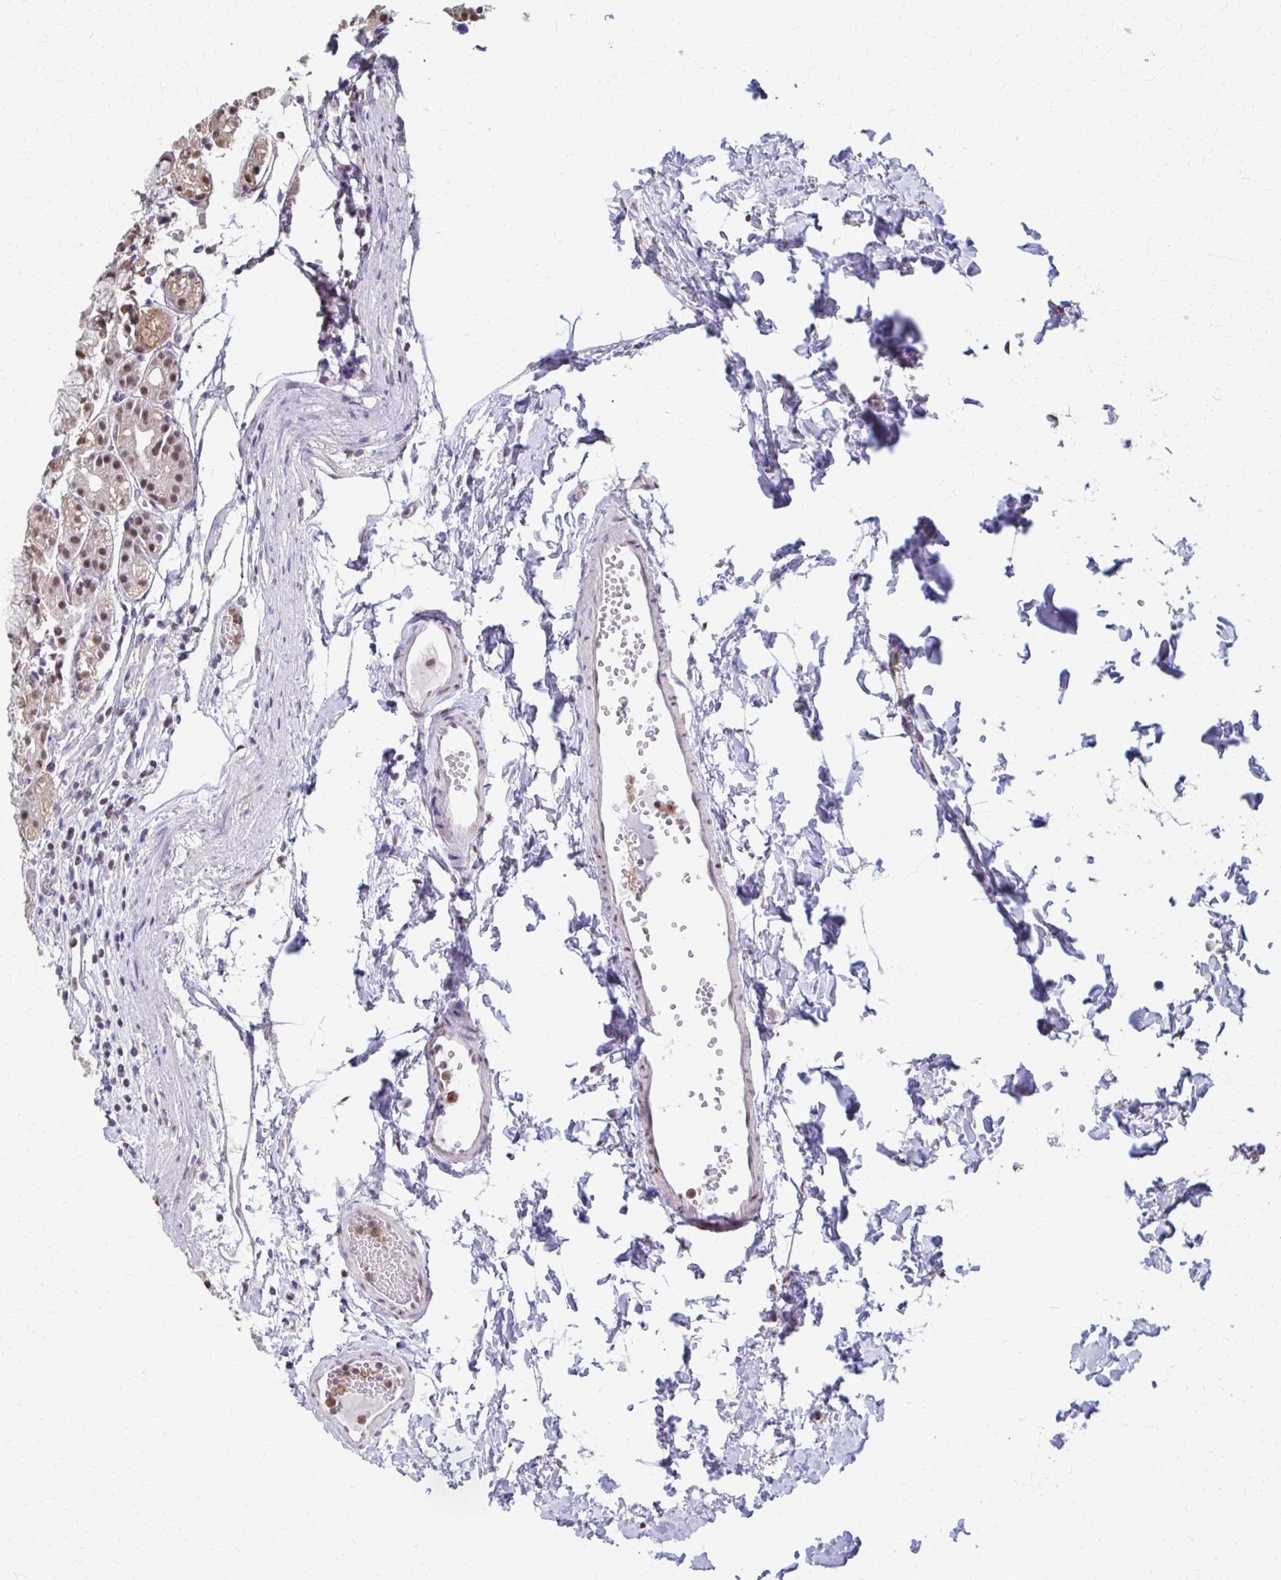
{"staining": {"intensity": "moderate", "quantity": "25%-75%", "location": "cytoplasmic/membranous,nuclear"}, "tissue": "stomach", "cell_type": "Glandular cells", "image_type": "normal", "snomed": [{"axis": "morphology", "description": "Normal tissue, NOS"}, {"axis": "topography", "description": "Stomach"}], "caption": "Brown immunohistochemical staining in benign stomach displays moderate cytoplasmic/membranous,nuclear positivity in about 25%-75% of glandular cells. The protein is shown in brown color, while the nuclei are stained blue.", "gene": "ING4", "patient": {"sex": "female", "age": 57}}